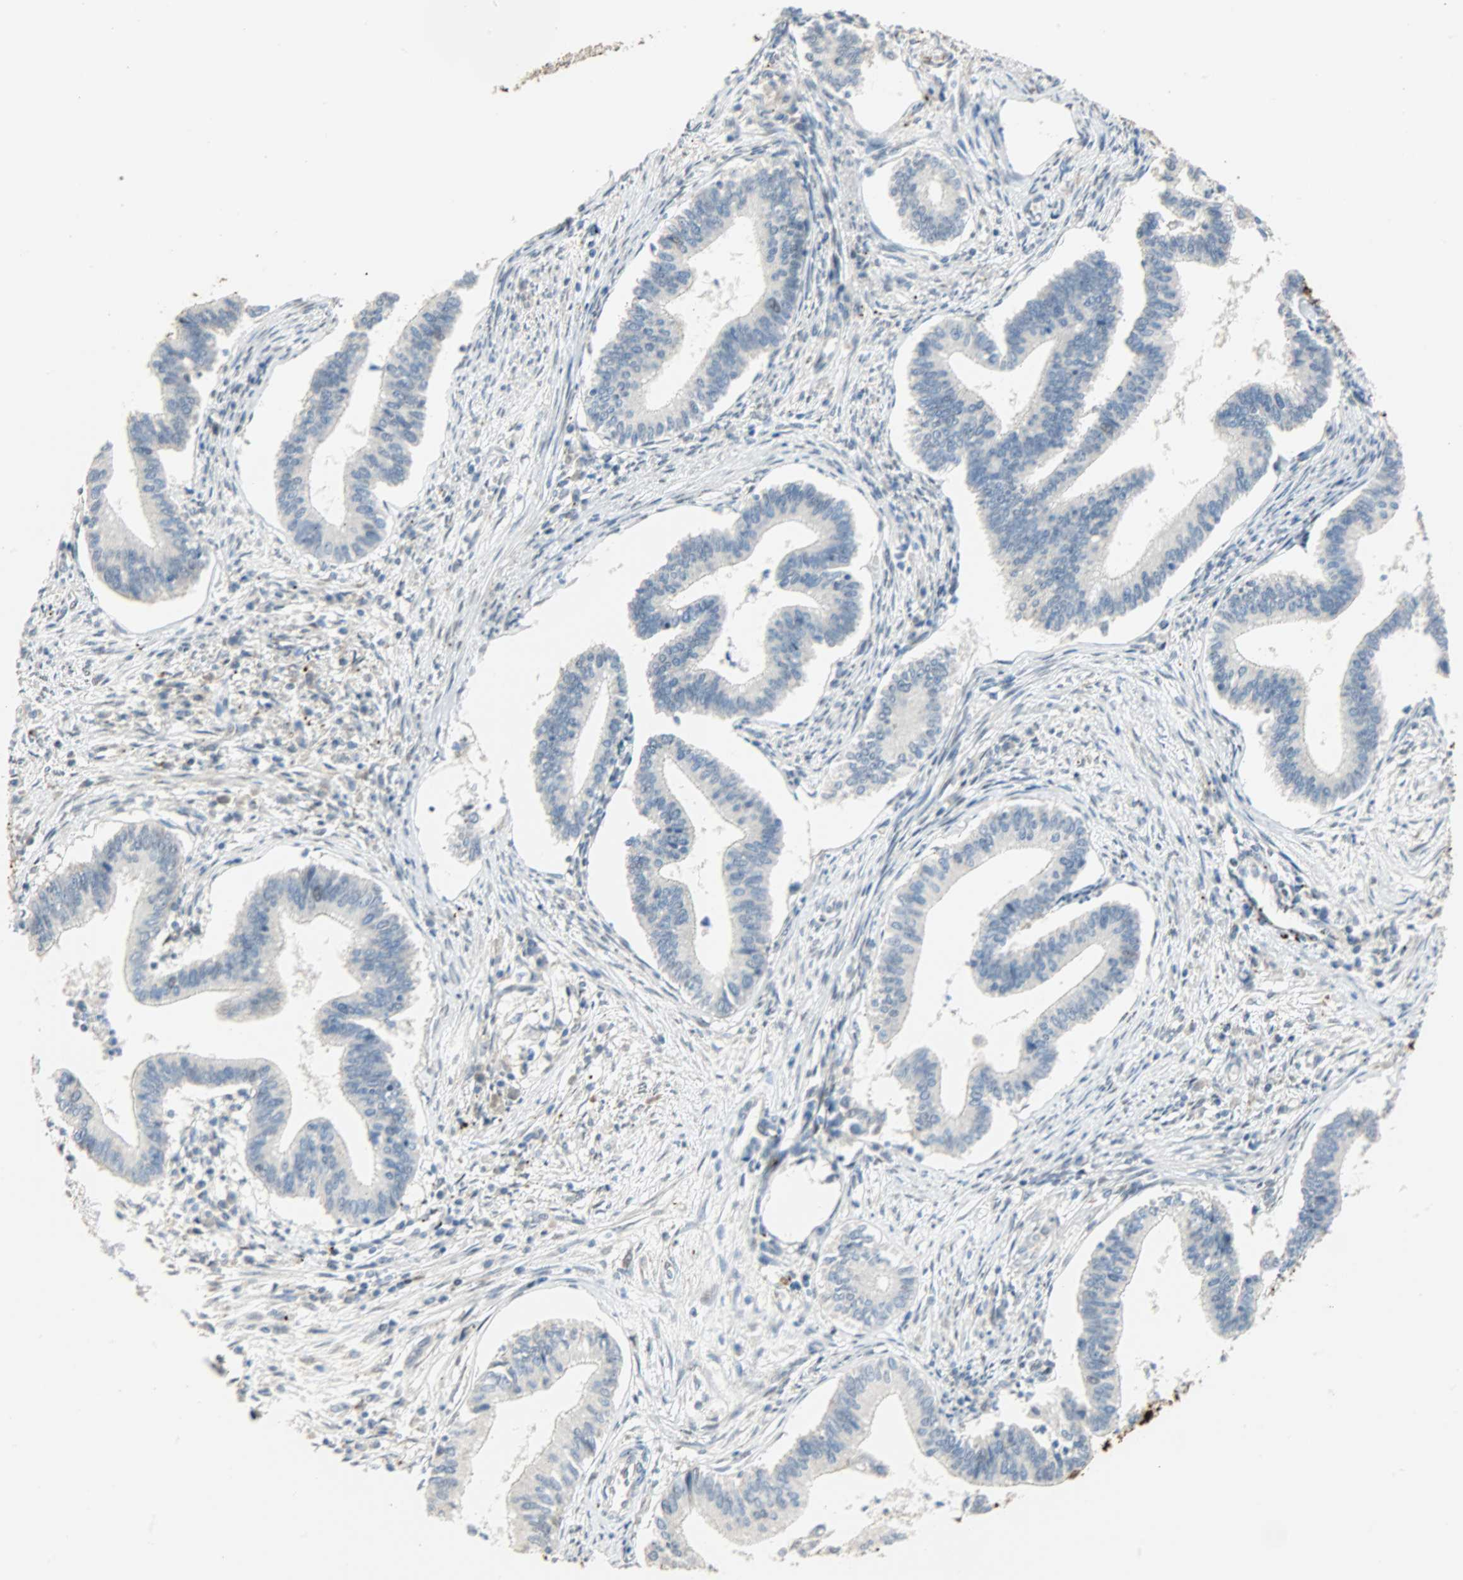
{"staining": {"intensity": "negative", "quantity": "none", "location": "none"}, "tissue": "cervical cancer", "cell_type": "Tumor cells", "image_type": "cancer", "snomed": [{"axis": "morphology", "description": "Adenocarcinoma, NOS"}, {"axis": "topography", "description": "Cervix"}], "caption": "The micrograph reveals no staining of tumor cells in cervical cancer (adenocarcinoma). The staining was performed using DAB to visualize the protein expression in brown, while the nuclei were stained in blue with hematoxylin (Magnification: 20x).", "gene": "GIT2", "patient": {"sex": "female", "age": 36}}